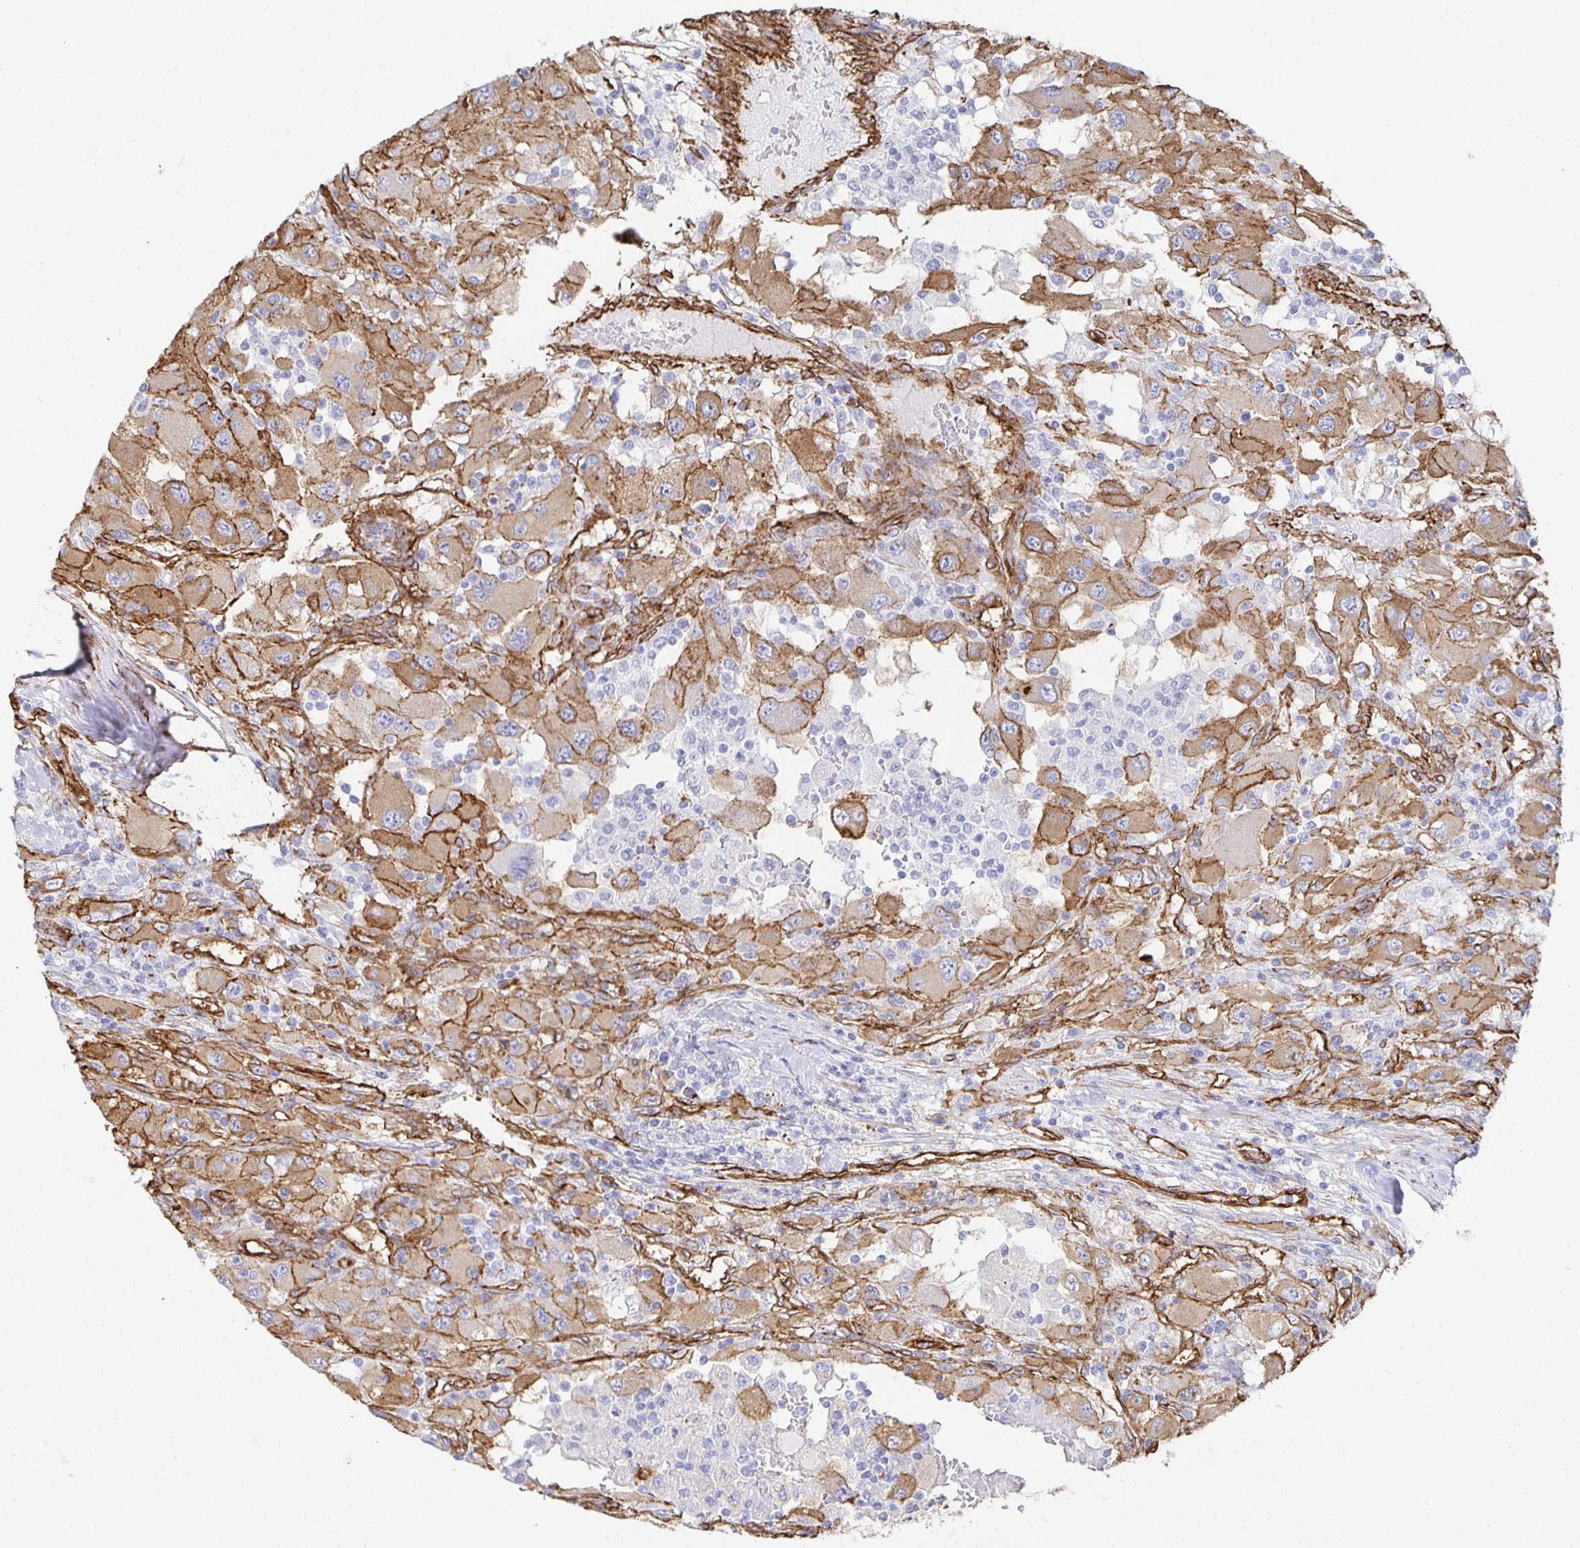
{"staining": {"intensity": "moderate", "quantity": ">75%", "location": "cytoplasmic/membranous"}, "tissue": "renal cancer", "cell_type": "Tumor cells", "image_type": "cancer", "snomed": [{"axis": "morphology", "description": "Adenocarcinoma, NOS"}, {"axis": "topography", "description": "Kidney"}], "caption": "Immunohistochemical staining of adenocarcinoma (renal) shows moderate cytoplasmic/membranous protein staining in about >75% of tumor cells.", "gene": "VIPR2", "patient": {"sex": "female", "age": 67}}